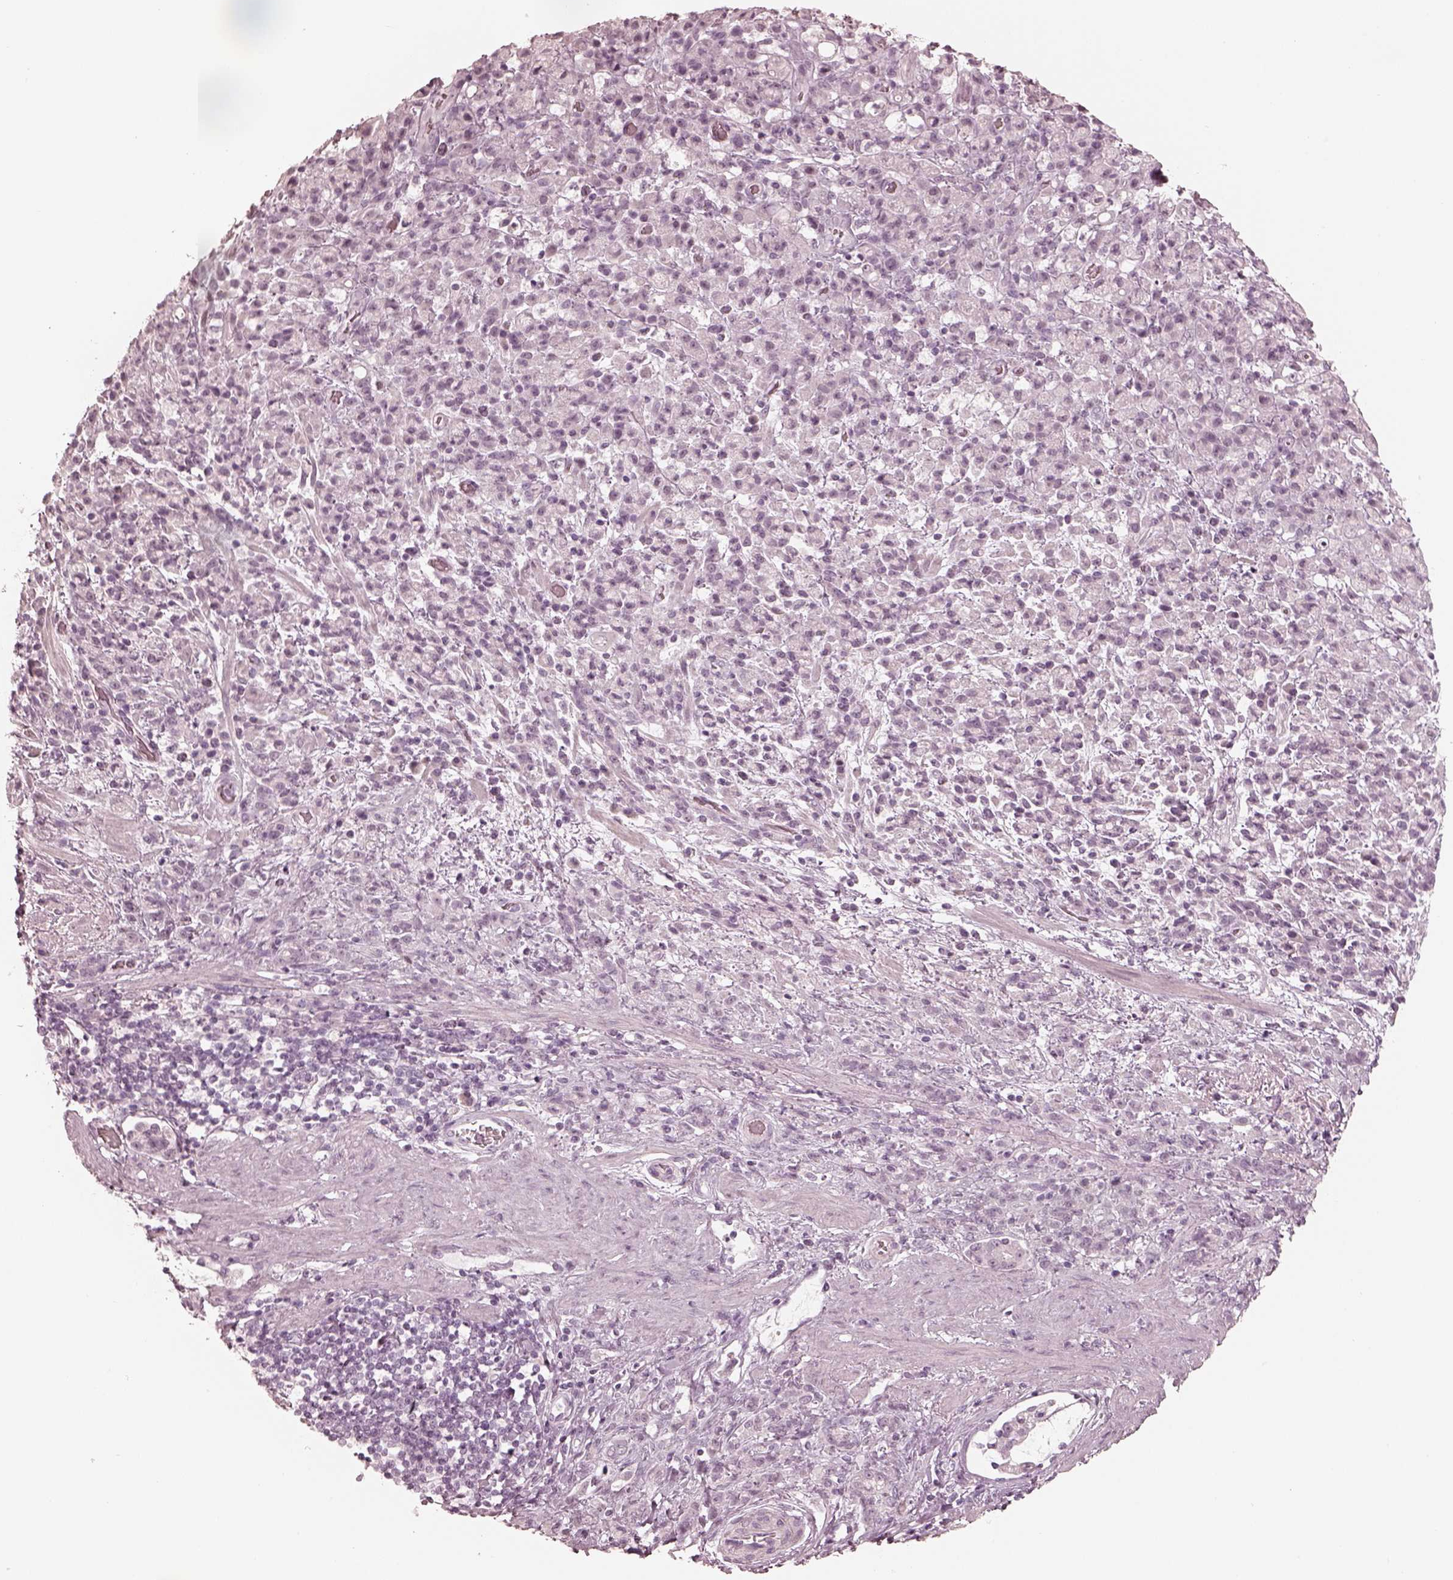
{"staining": {"intensity": "negative", "quantity": "none", "location": "none"}, "tissue": "stomach cancer", "cell_type": "Tumor cells", "image_type": "cancer", "snomed": [{"axis": "morphology", "description": "Adenocarcinoma, NOS"}, {"axis": "topography", "description": "Stomach"}], "caption": "A high-resolution histopathology image shows immunohistochemistry (IHC) staining of stomach adenocarcinoma, which demonstrates no significant expression in tumor cells.", "gene": "CALR3", "patient": {"sex": "female", "age": 60}}